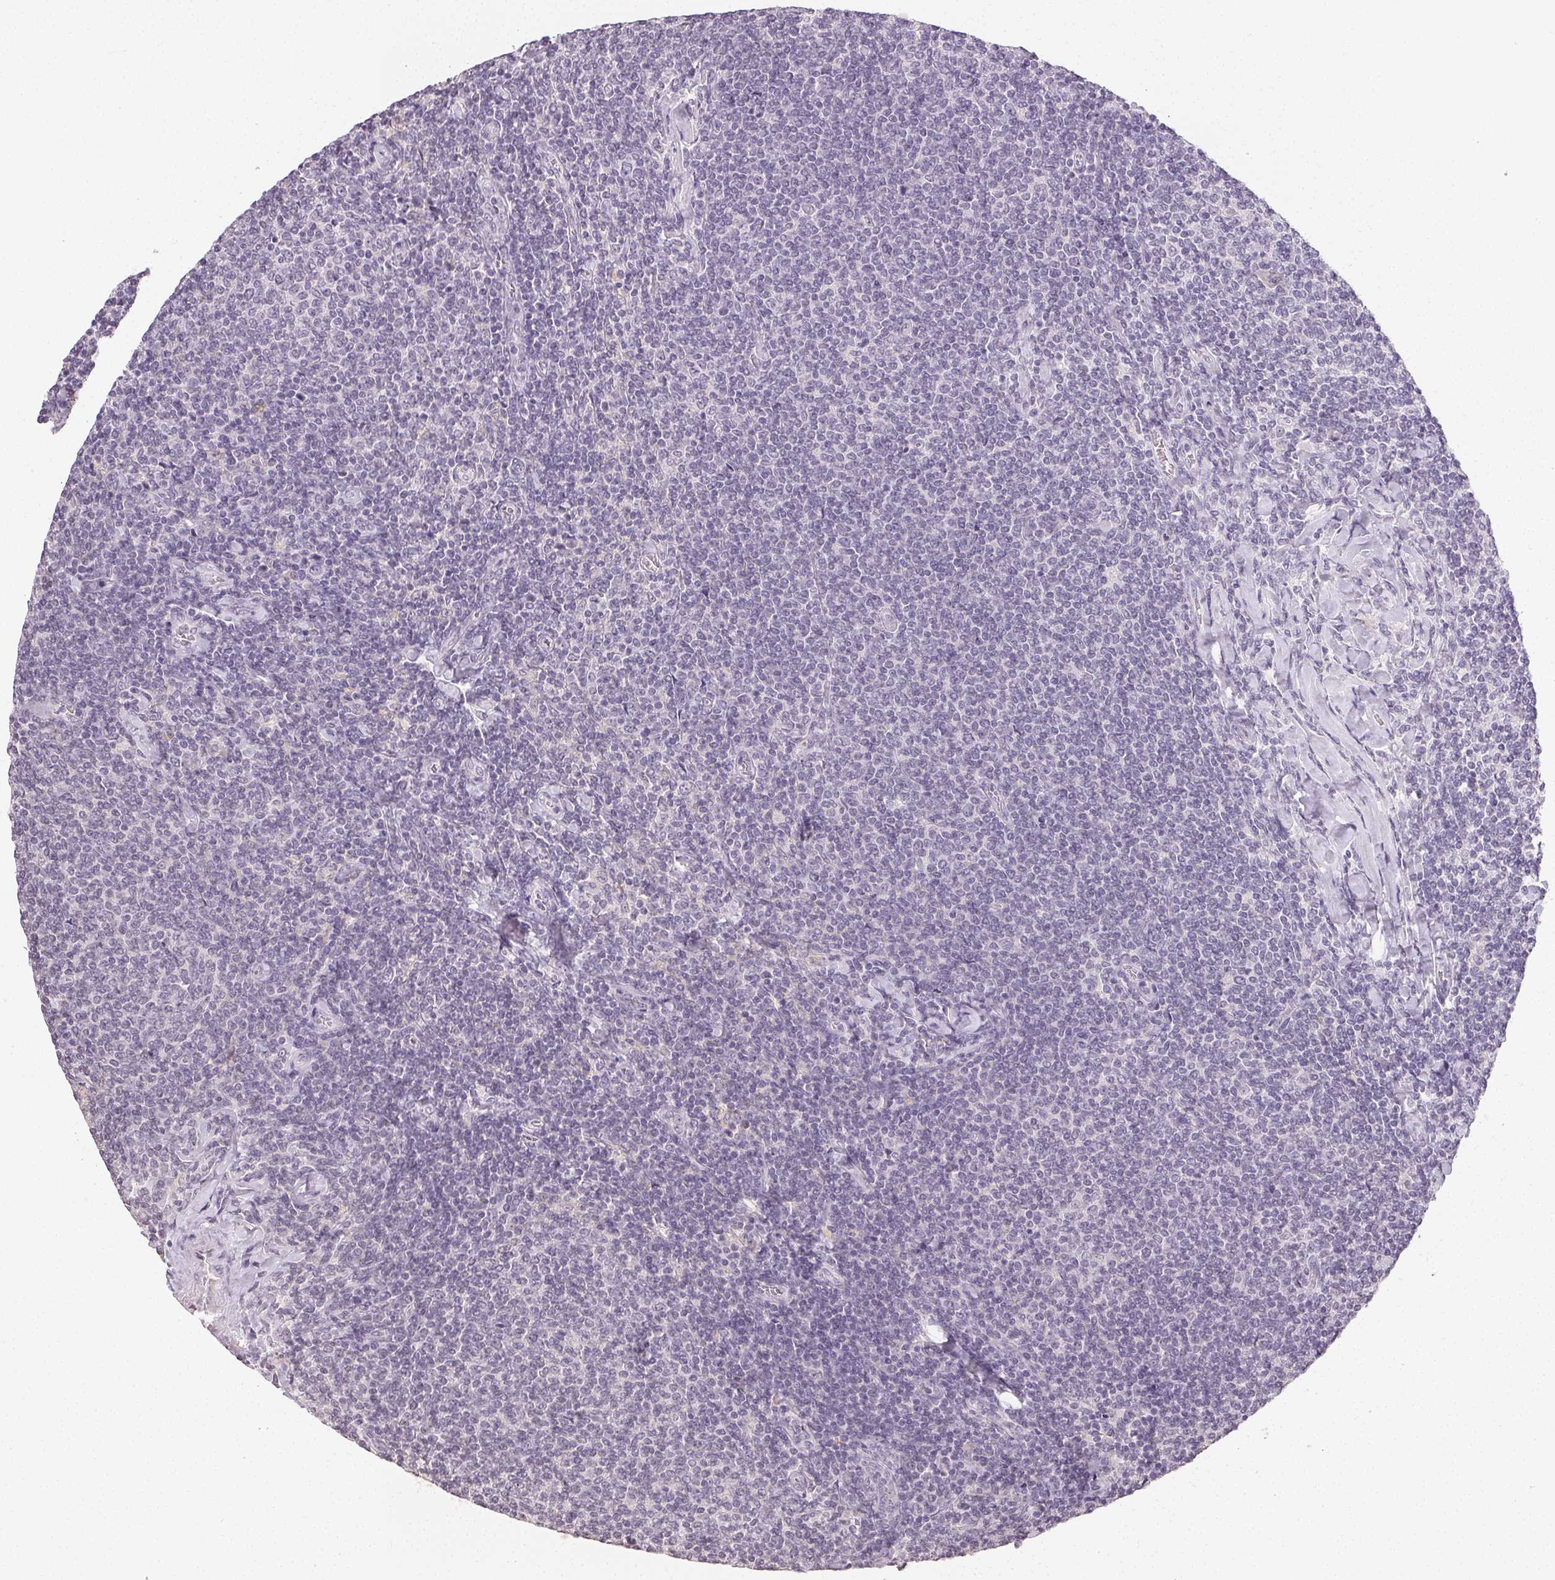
{"staining": {"intensity": "negative", "quantity": "none", "location": "none"}, "tissue": "lymphoma", "cell_type": "Tumor cells", "image_type": "cancer", "snomed": [{"axis": "morphology", "description": "Malignant lymphoma, non-Hodgkin's type, Low grade"}, {"axis": "topography", "description": "Lymph node"}], "caption": "Immunohistochemical staining of human lymphoma exhibits no significant positivity in tumor cells.", "gene": "TMEM174", "patient": {"sex": "male", "age": 52}}